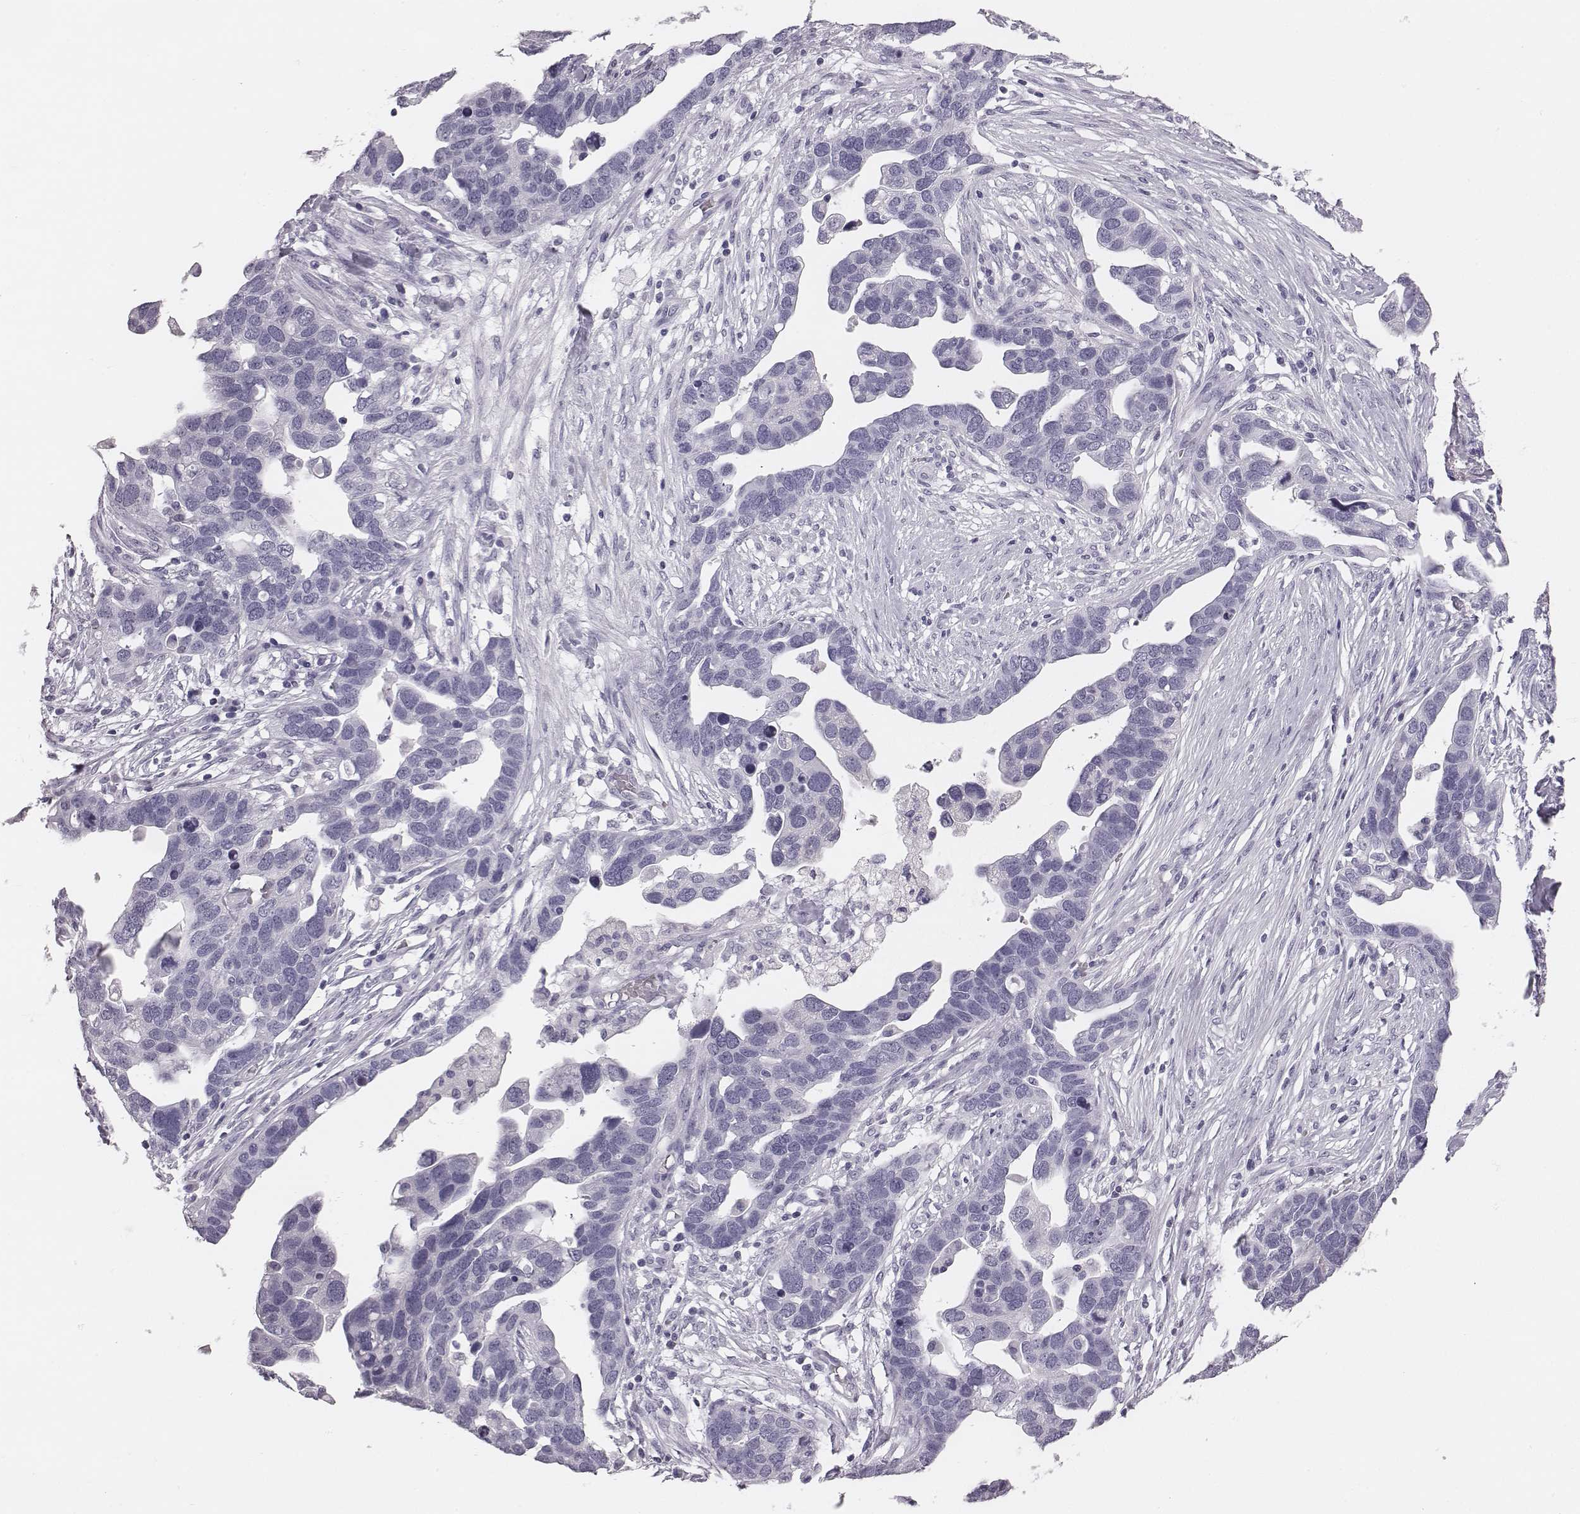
{"staining": {"intensity": "negative", "quantity": "none", "location": "none"}, "tissue": "ovarian cancer", "cell_type": "Tumor cells", "image_type": "cancer", "snomed": [{"axis": "morphology", "description": "Cystadenocarcinoma, serous, NOS"}, {"axis": "topography", "description": "Ovary"}], "caption": "Immunohistochemistry of human serous cystadenocarcinoma (ovarian) exhibits no expression in tumor cells. The staining is performed using DAB brown chromogen with nuclei counter-stained in using hematoxylin.", "gene": "CSH1", "patient": {"sex": "female", "age": 54}}